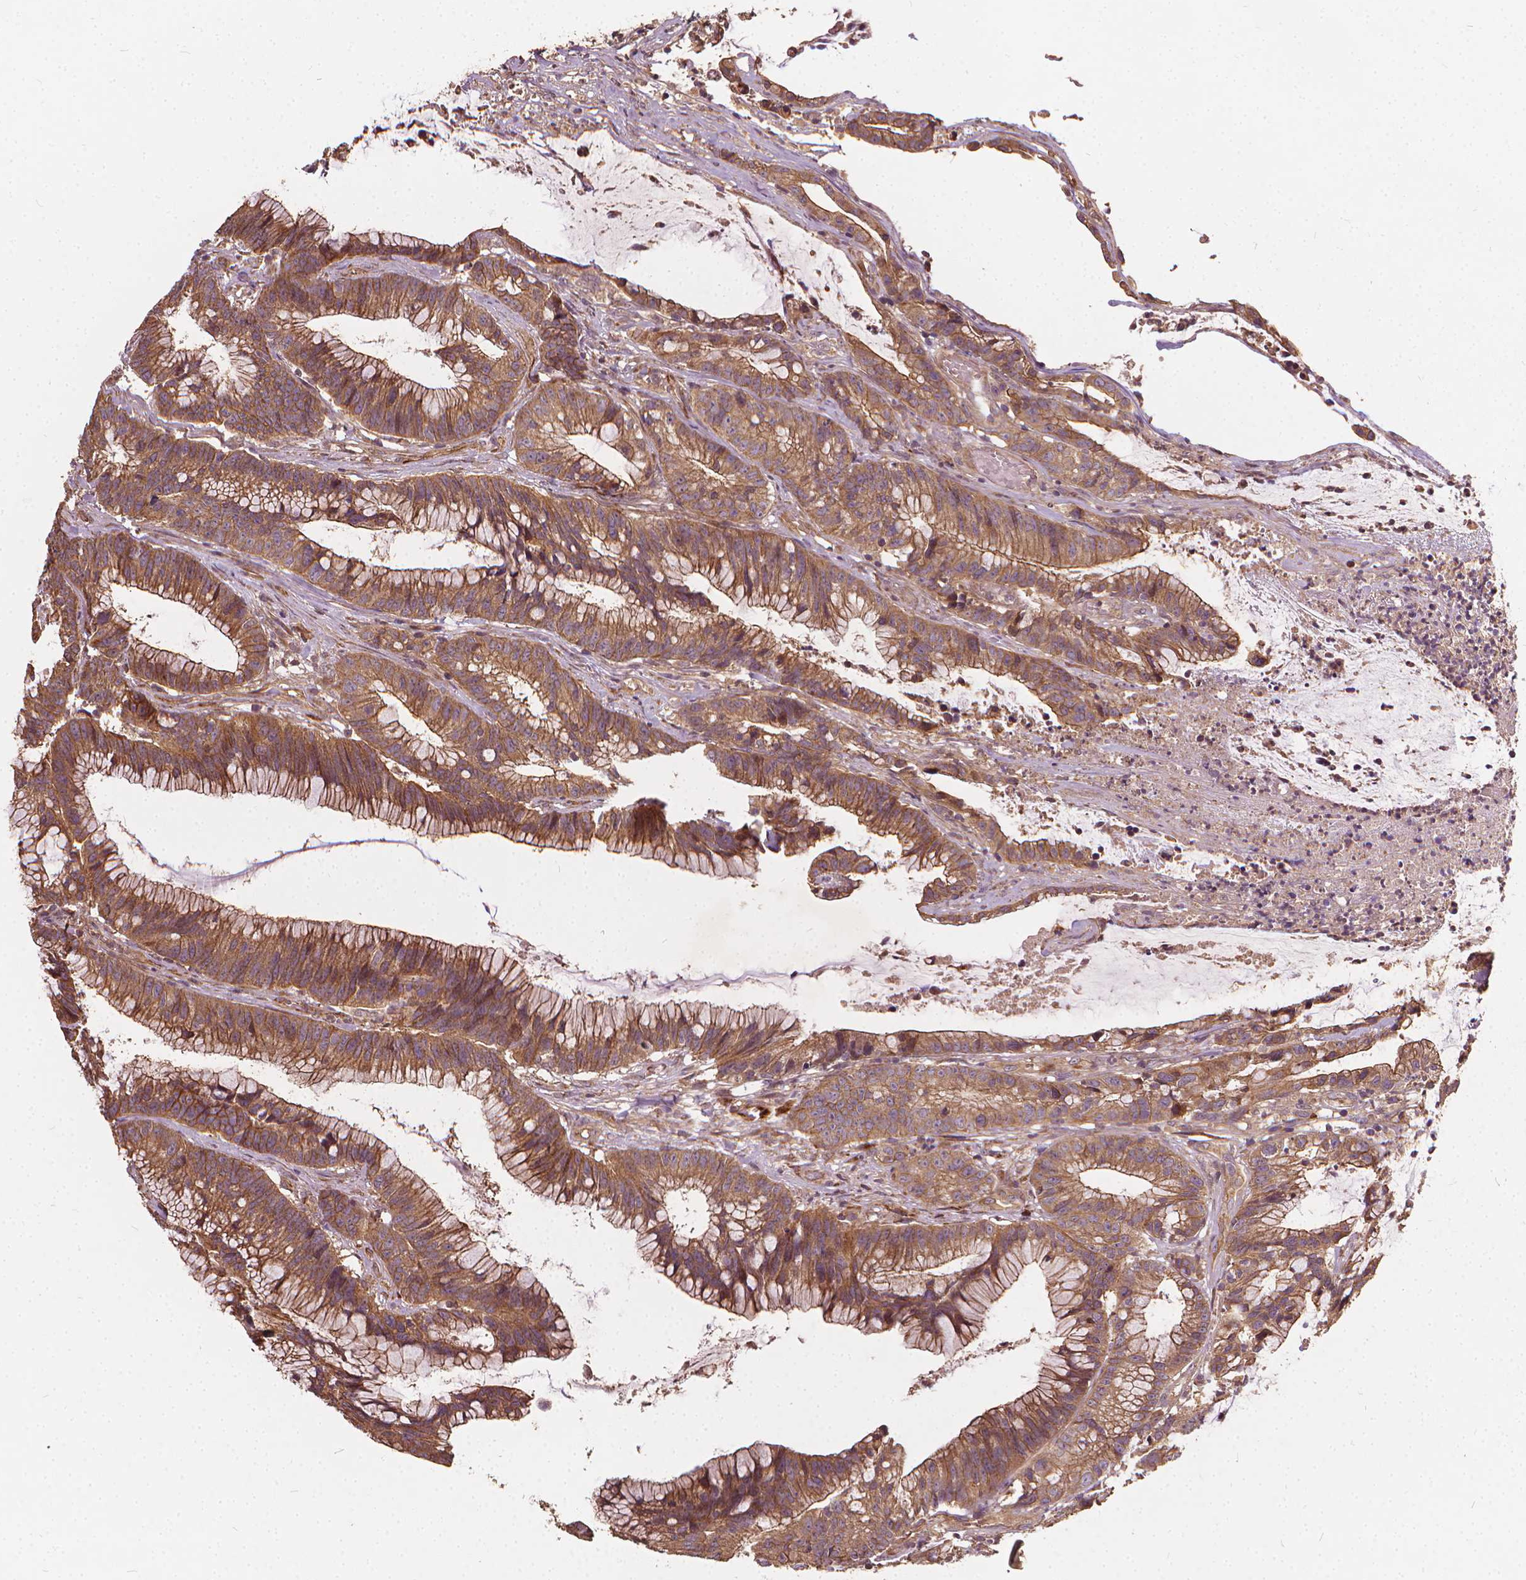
{"staining": {"intensity": "moderate", "quantity": ">75%", "location": "cytoplasmic/membranous"}, "tissue": "colorectal cancer", "cell_type": "Tumor cells", "image_type": "cancer", "snomed": [{"axis": "morphology", "description": "Adenocarcinoma, NOS"}, {"axis": "topography", "description": "Colon"}], "caption": "Immunohistochemistry (IHC) image of adenocarcinoma (colorectal) stained for a protein (brown), which displays medium levels of moderate cytoplasmic/membranous positivity in approximately >75% of tumor cells.", "gene": "UBXN2A", "patient": {"sex": "female", "age": 78}}